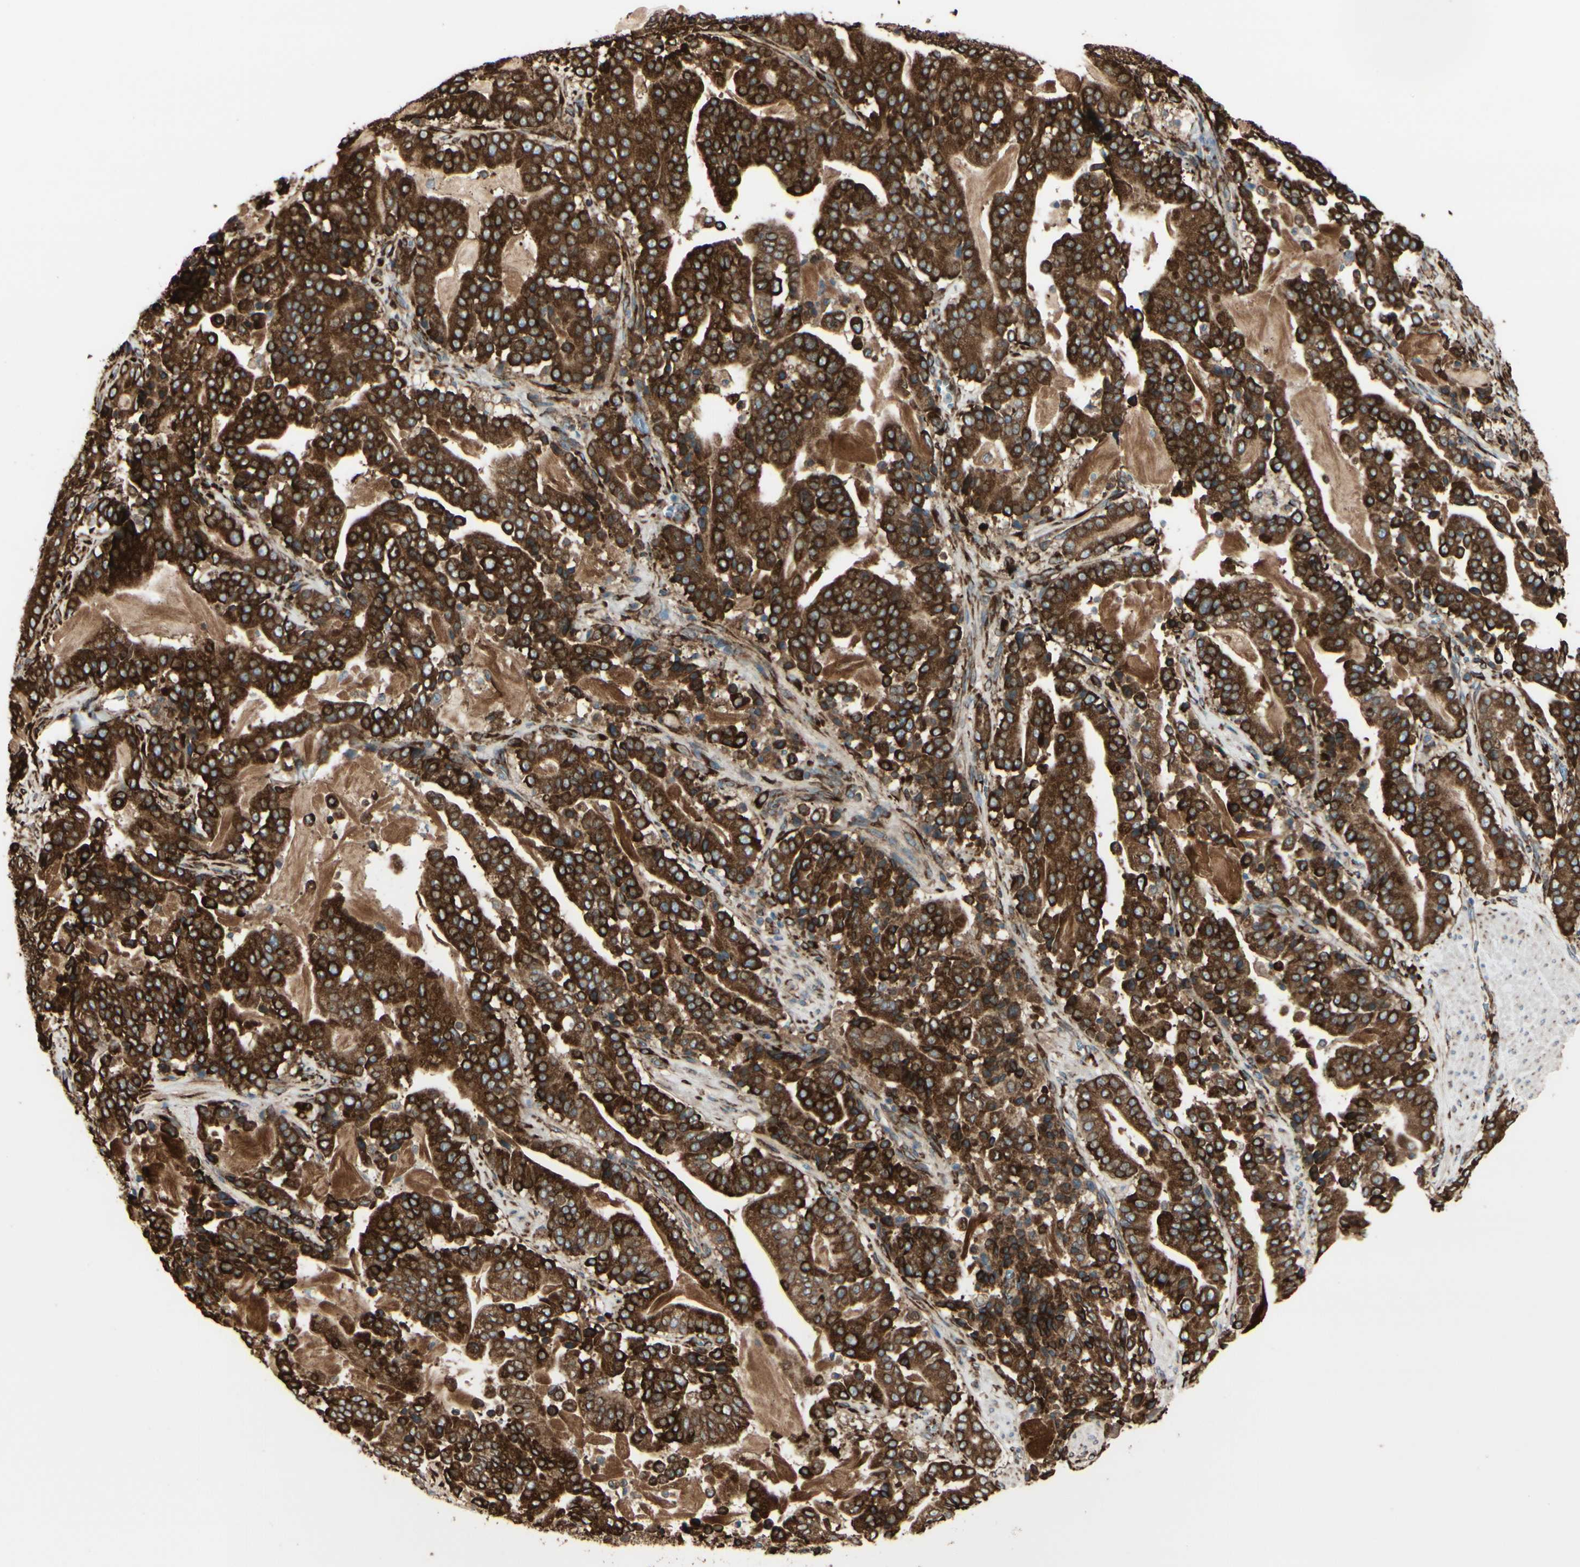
{"staining": {"intensity": "strong", "quantity": ">75%", "location": "cytoplasmic/membranous"}, "tissue": "pancreatic cancer", "cell_type": "Tumor cells", "image_type": "cancer", "snomed": [{"axis": "morphology", "description": "Adenocarcinoma, NOS"}, {"axis": "topography", "description": "Pancreas"}], "caption": "Protein expression analysis of human pancreatic cancer reveals strong cytoplasmic/membranous staining in about >75% of tumor cells.", "gene": "RRBP1", "patient": {"sex": "male", "age": 63}}